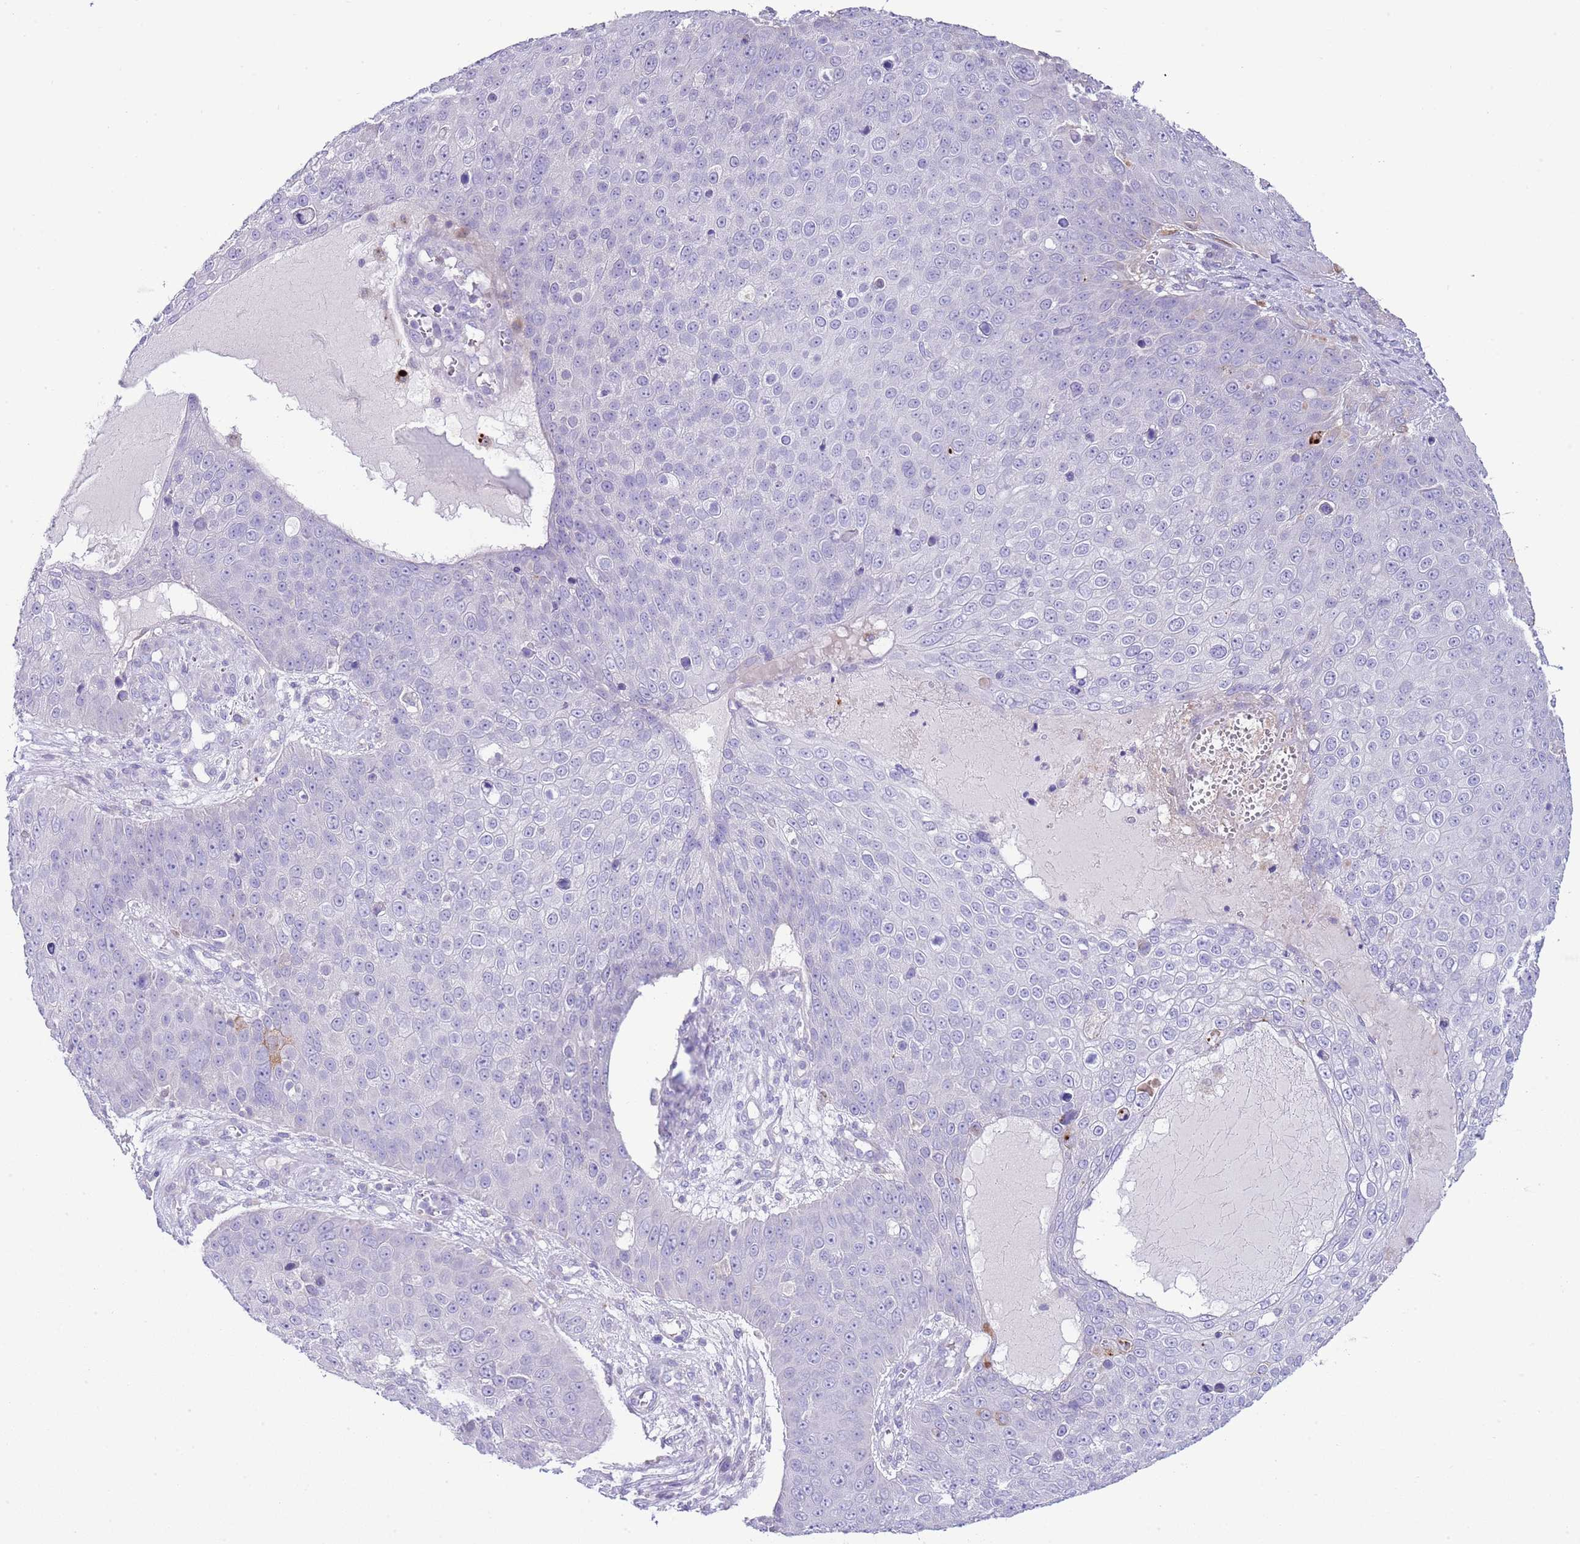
{"staining": {"intensity": "negative", "quantity": "none", "location": "none"}, "tissue": "skin cancer", "cell_type": "Tumor cells", "image_type": "cancer", "snomed": [{"axis": "morphology", "description": "Squamous cell carcinoma, NOS"}, {"axis": "topography", "description": "Skin"}], "caption": "The immunohistochemistry micrograph has no significant positivity in tumor cells of skin squamous cell carcinoma tissue. Nuclei are stained in blue.", "gene": "ABHD17C", "patient": {"sex": "male", "age": 71}}